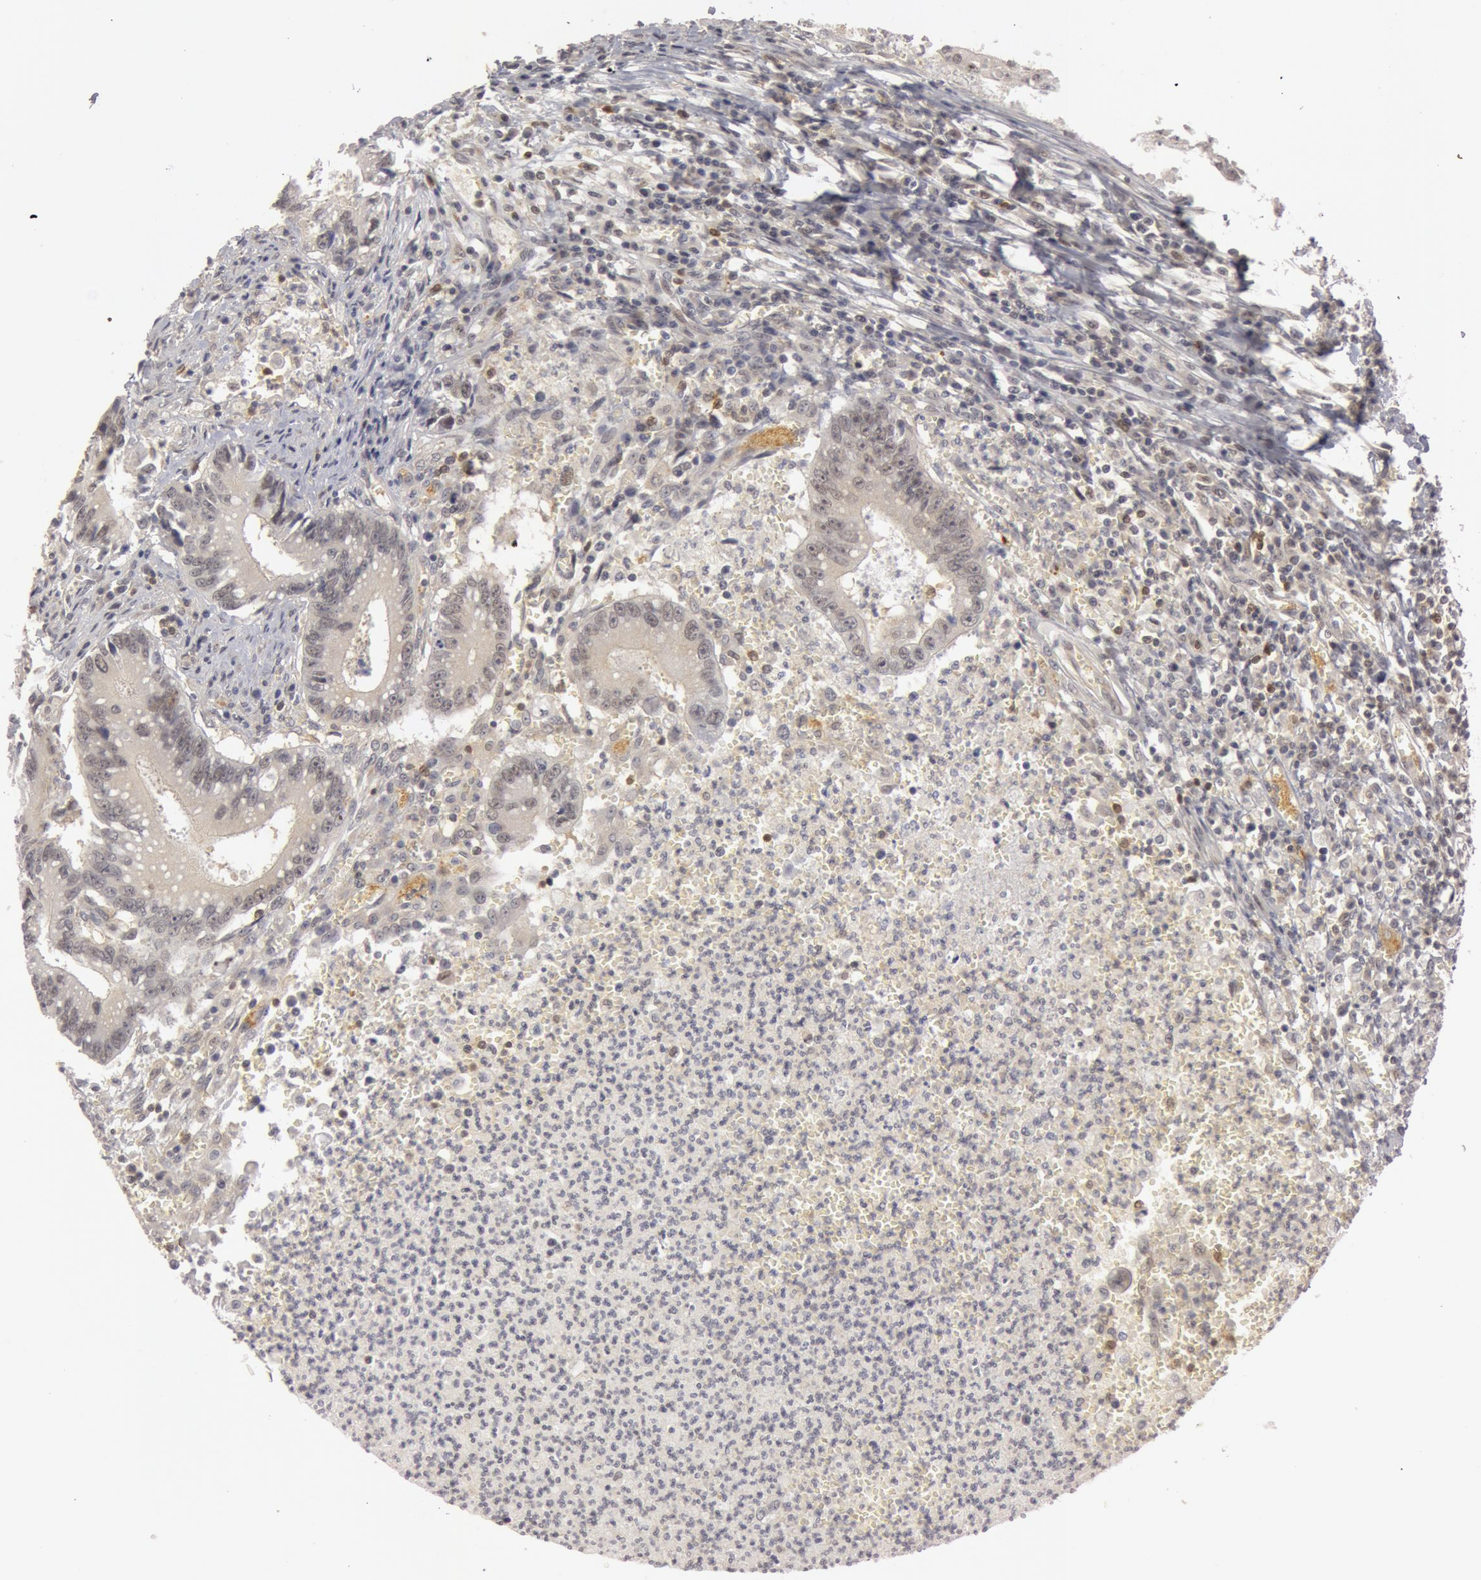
{"staining": {"intensity": "weak", "quantity": ">75%", "location": "nuclear"}, "tissue": "colorectal cancer", "cell_type": "Tumor cells", "image_type": "cancer", "snomed": [{"axis": "morphology", "description": "Adenocarcinoma, NOS"}, {"axis": "topography", "description": "Rectum"}], "caption": "Immunohistochemistry of adenocarcinoma (colorectal) exhibits low levels of weak nuclear expression in about >75% of tumor cells.", "gene": "OASL", "patient": {"sex": "female", "age": 81}}